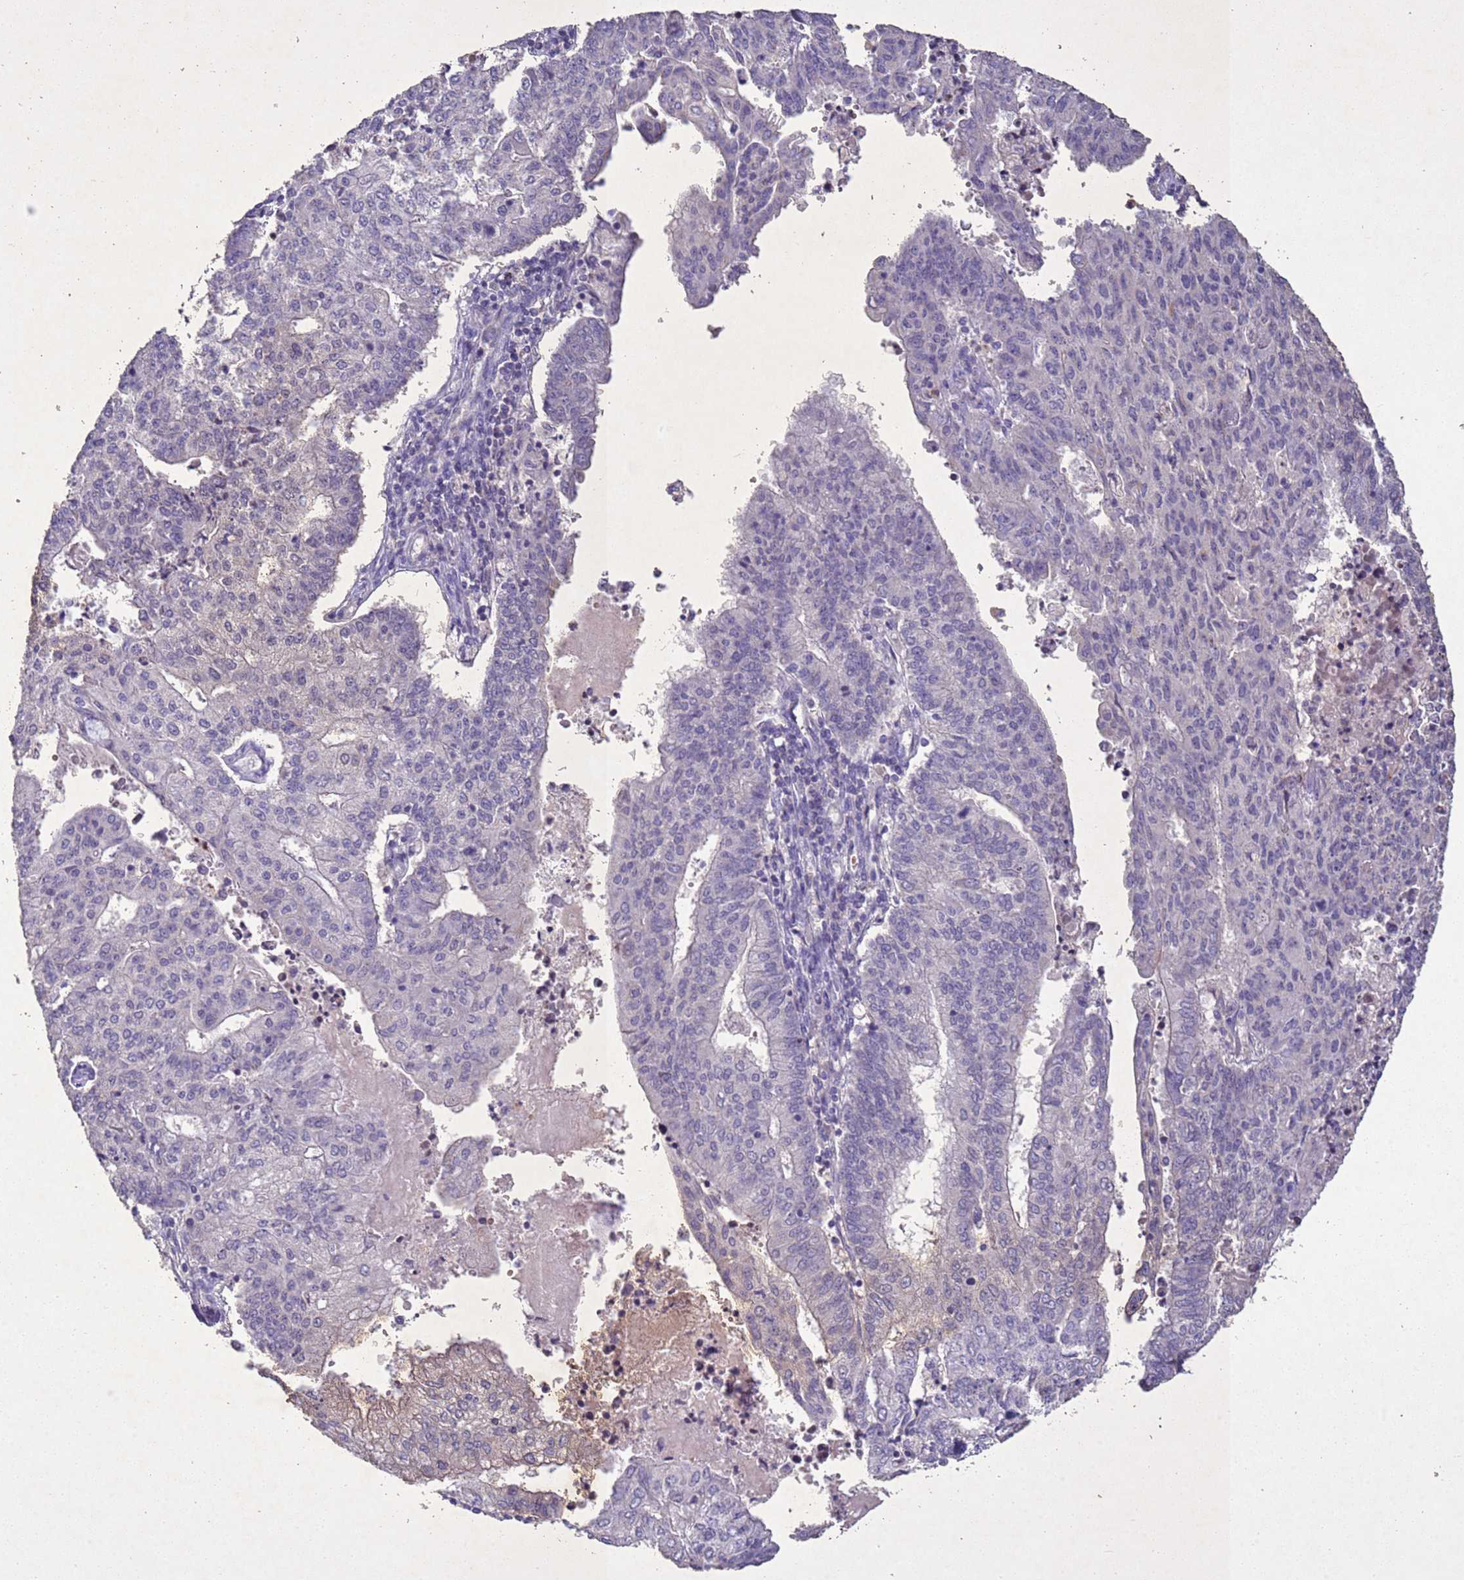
{"staining": {"intensity": "negative", "quantity": "none", "location": "none"}, "tissue": "endometrial cancer", "cell_type": "Tumor cells", "image_type": "cancer", "snomed": [{"axis": "morphology", "description": "Adenocarcinoma, NOS"}, {"axis": "topography", "description": "Endometrium"}], "caption": "This is an immunohistochemistry photomicrograph of endometrial cancer. There is no staining in tumor cells.", "gene": "NLRP11", "patient": {"sex": "female", "age": 59}}